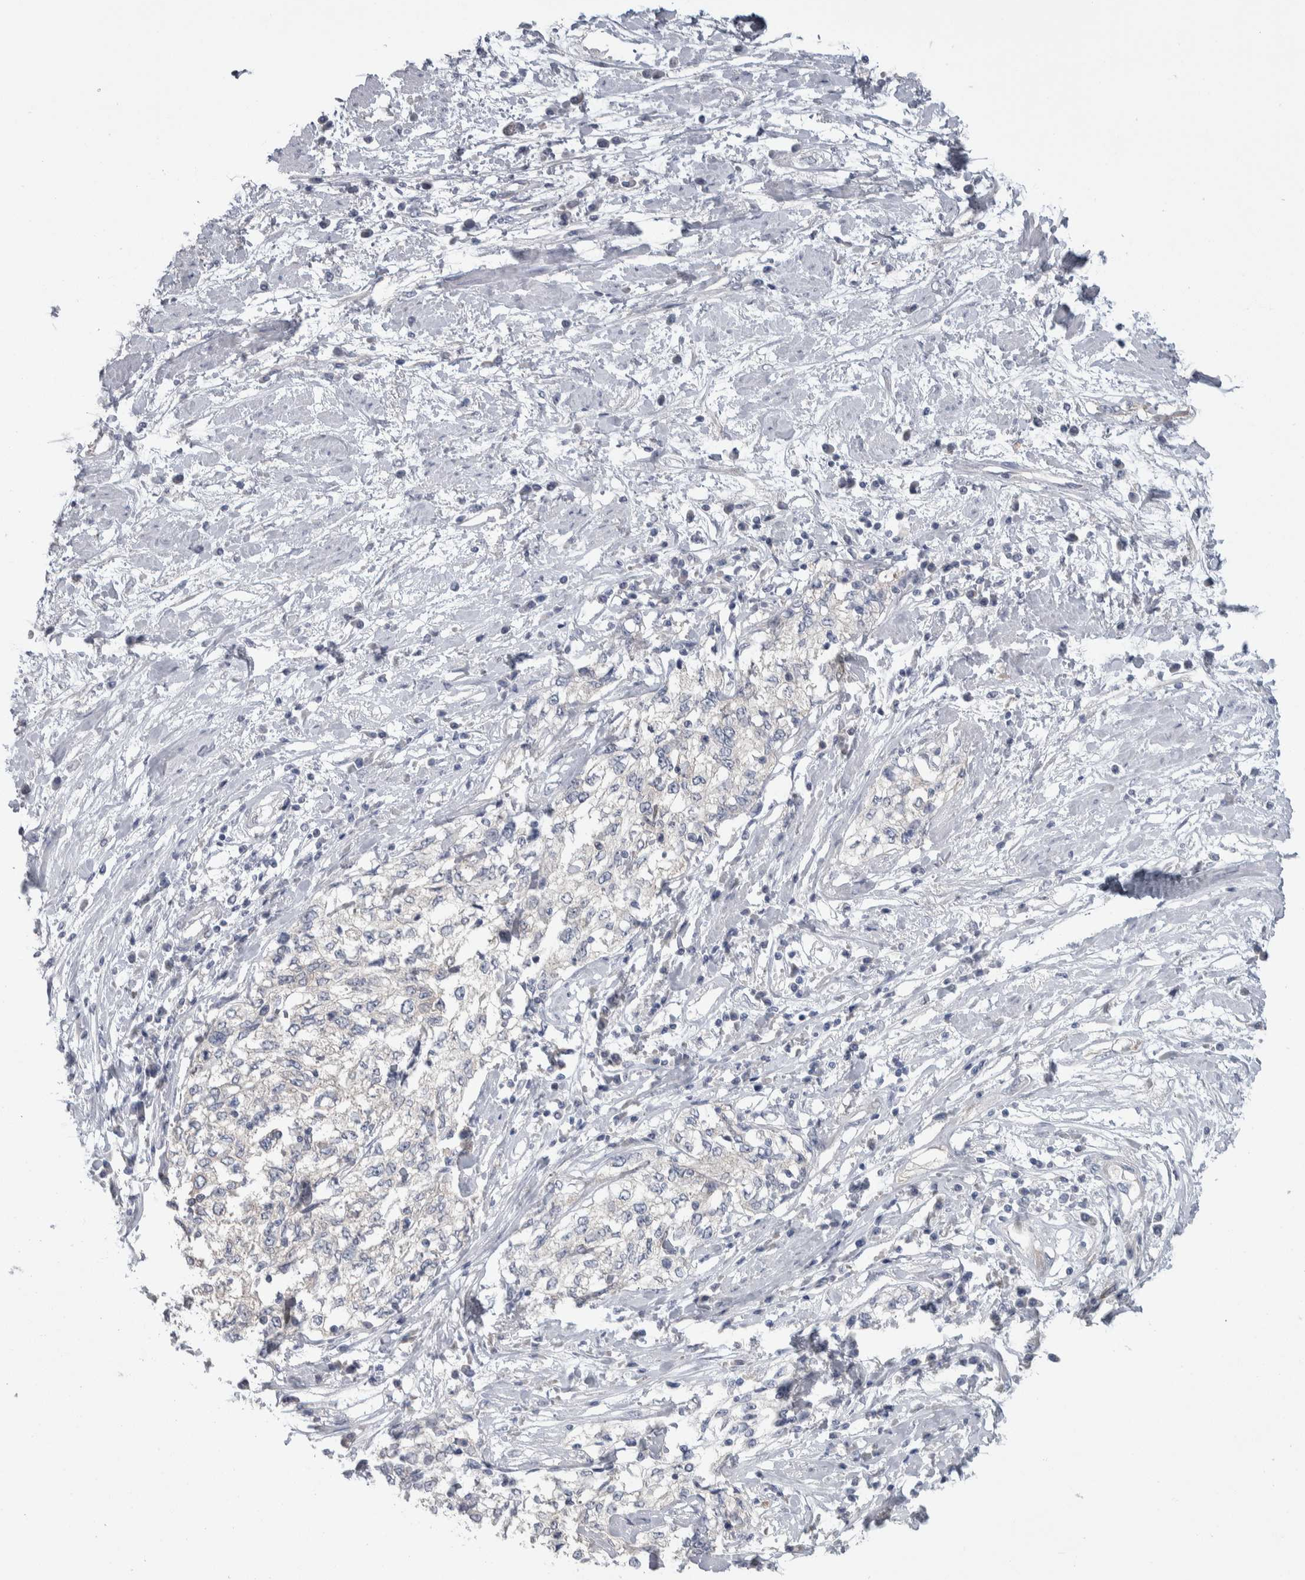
{"staining": {"intensity": "negative", "quantity": "none", "location": "none"}, "tissue": "cervical cancer", "cell_type": "Tumor cells", "image_type": "cancer", "snomed": [{"axis": "morphology", "description": "Squamous cell carcinoma, NOS"}, {"axis": "topography", "description": "Cervix"}], "caption": "Immunohistochemistry of human squamous cell carcinoma (cervical) reveals no positivity in tumor cells. (IHC, brightfield microscopy, high magnification).", "gene": "GPHN", "patient": {"sex": "female", "age": 57}}